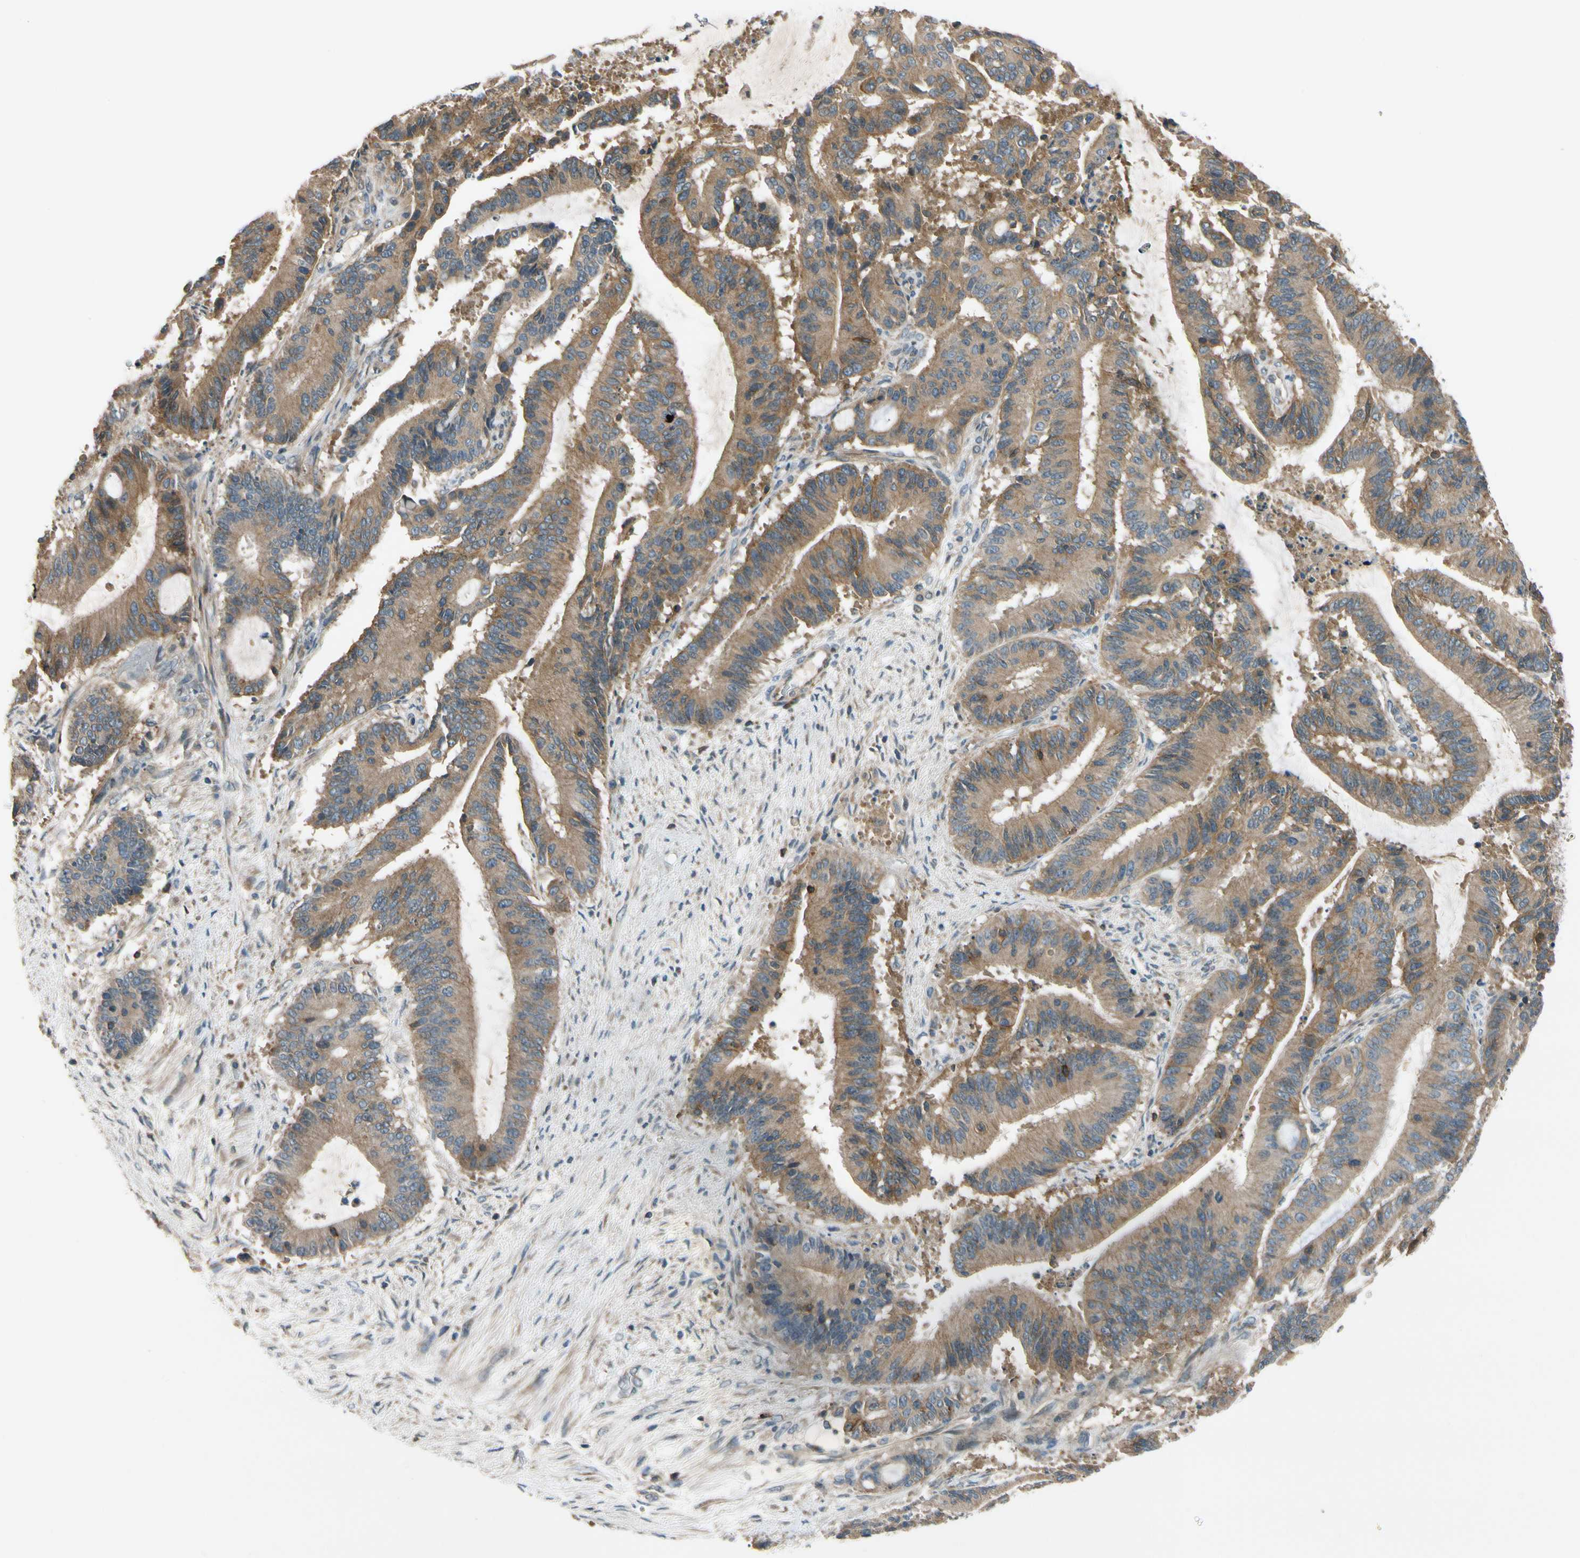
{"staining": {"intensity": "moderate", "quantity": ">75%", "location": "cytoplasmic/membranous"}, "tissue": "liver cancer", "cell_type": "Tumor cells", "image_type": "cancer", "snomed": [{"axis": "morphology", "description": "Cholangiocarcinoma"}, {"axis": "topography", "description": "Liver"}], "caption": "Moderate cytoplasmic/membranous protein positivity is appreciated in approximately >75% of tumor cells in cholangiocarcinoma (liver).", "gene": "MST1R", "patient": {"sex": "female", "age": 73}}